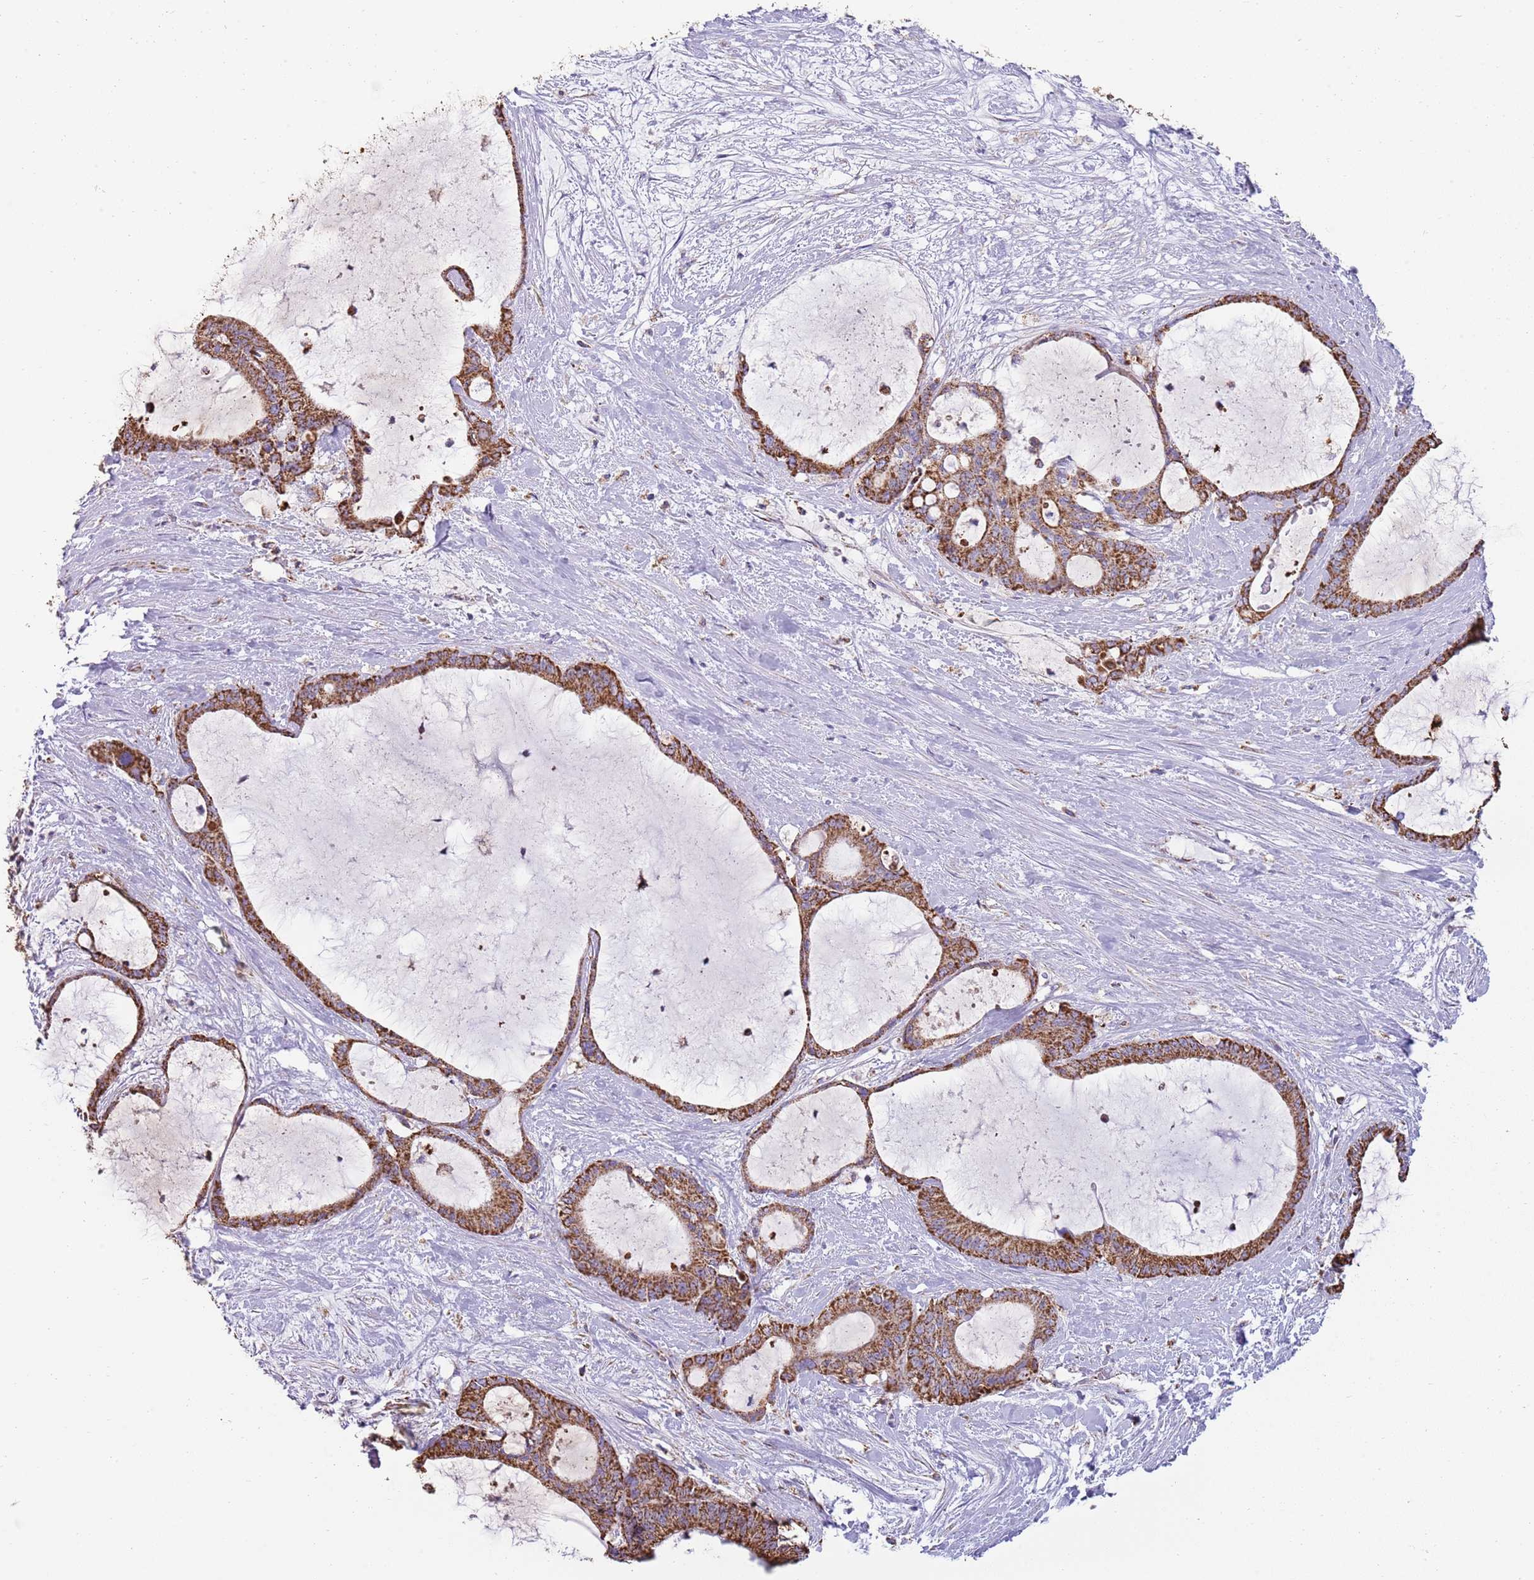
{"staining": {"intensity": "strong", "quantity": ">75%", "location": "cytoplasmic/membranous"}, "tissue": "liver cancer", "cell_type": "Tumor cells", "image_type": "cancer", "snomed": [{"axis": "morphology", "description": "Normal tissue, NOS"}, {"axis": "morphology", "description": "Cholangiocarcinoma"}, {"axis": "topography", "description": "Liver"}, {"axis": "topography", "description": "Peripheral nerve tissue"}], "caption": "Liver cancer (cholangiocarcinoma) stained with DAB (3,3'-diaminobenzidine) immunohistochemistry exhibits high levels of strong cytoplasmic/membranous expression in approximately >75% of tumor cells.", "gene": "TTLL1", "patient": {"sex": "female", "age": 73}}